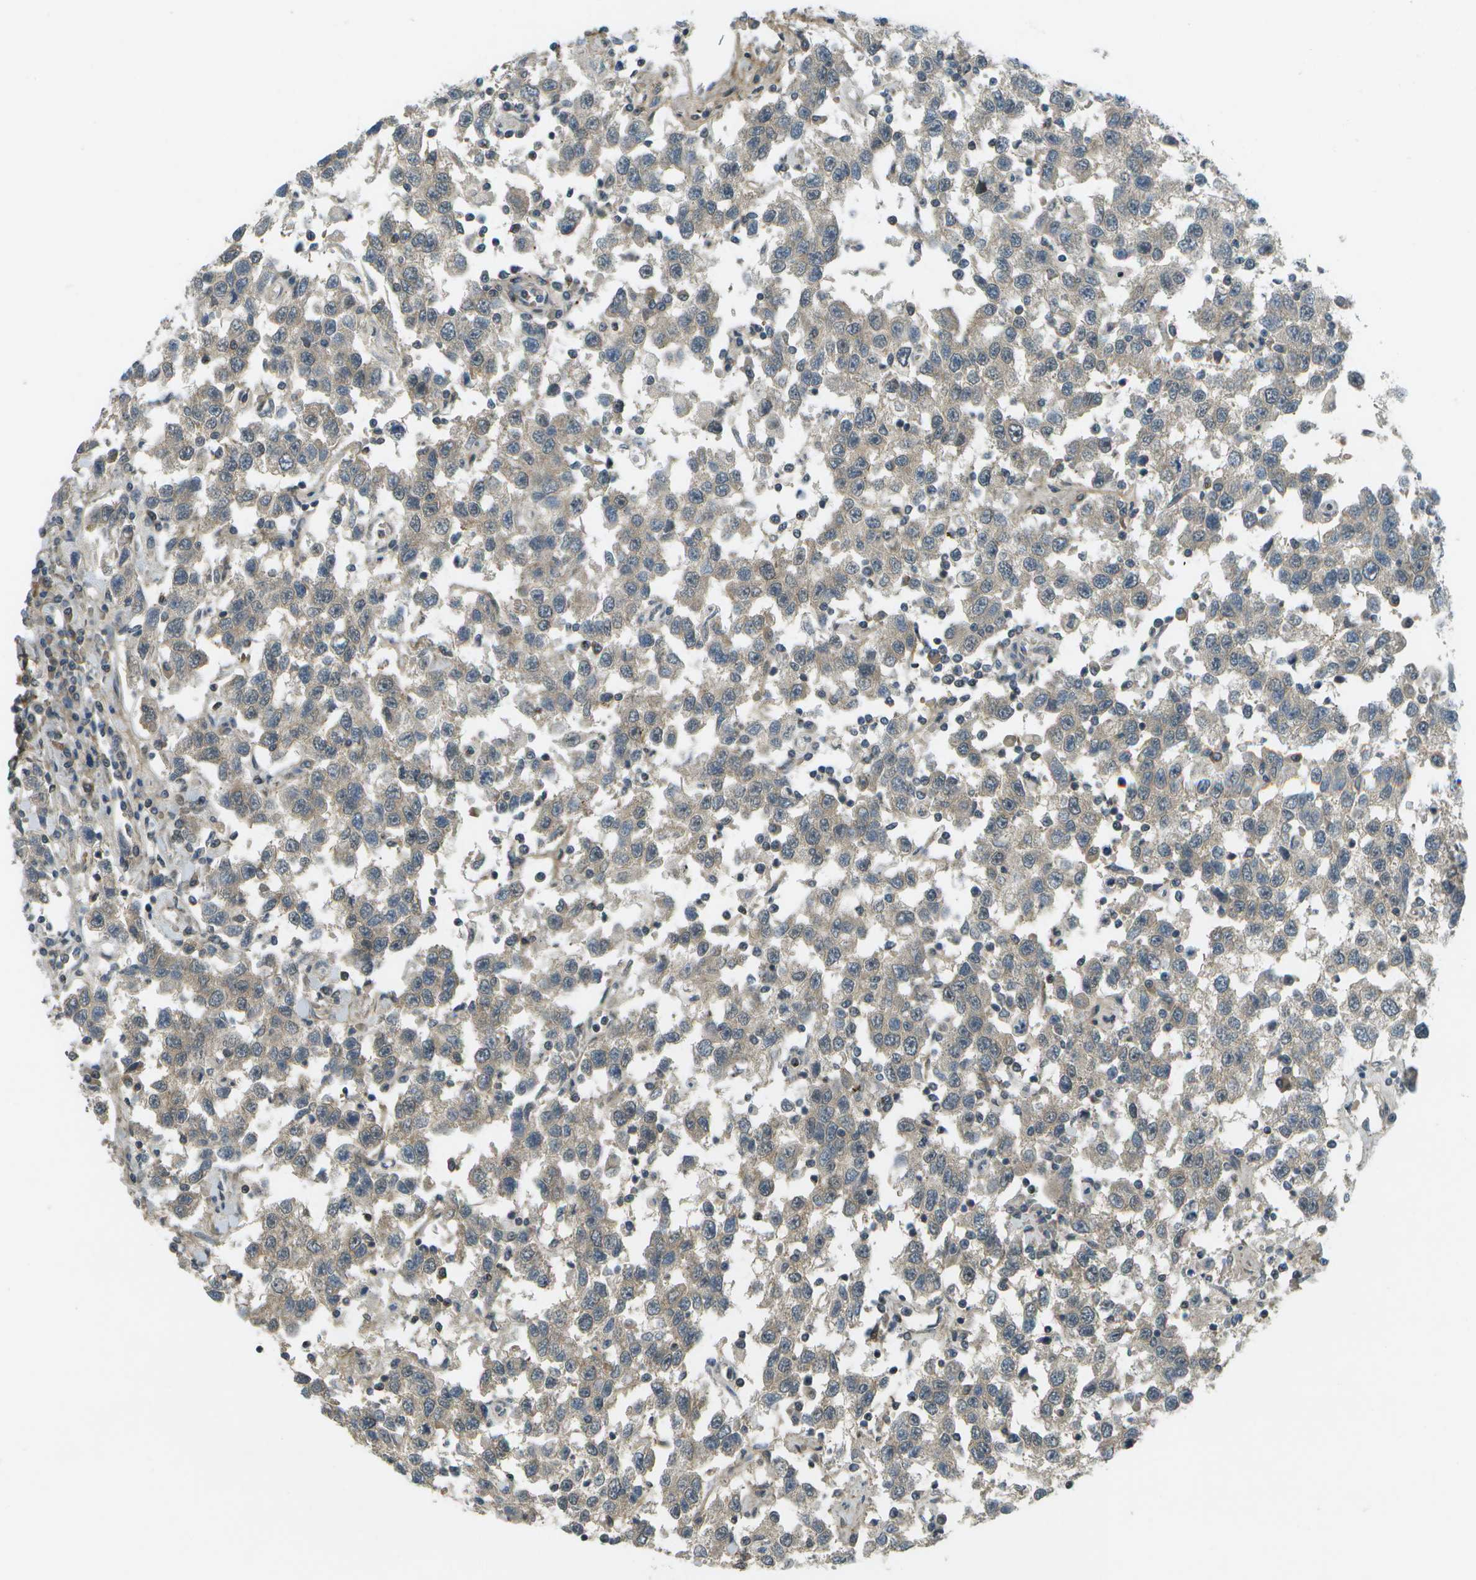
{"staining": {"intensity": "weak", "quantity": "<25%", "location": "cytoplasmic/membranous"}, "tissue": "testis cancer", "cell_type": "Tumor cells", "image_type": "cancer", "snomed": [{"axis": "morphology", "description": "Seminoma, NOS"}, {"axis": "topography", "description": "Testis"}], "caption": "Tumor cells show no significant protein positivity in testis seminoma.", "gene": "WNK2", "patient": {"sex": "male", "age": 41}}